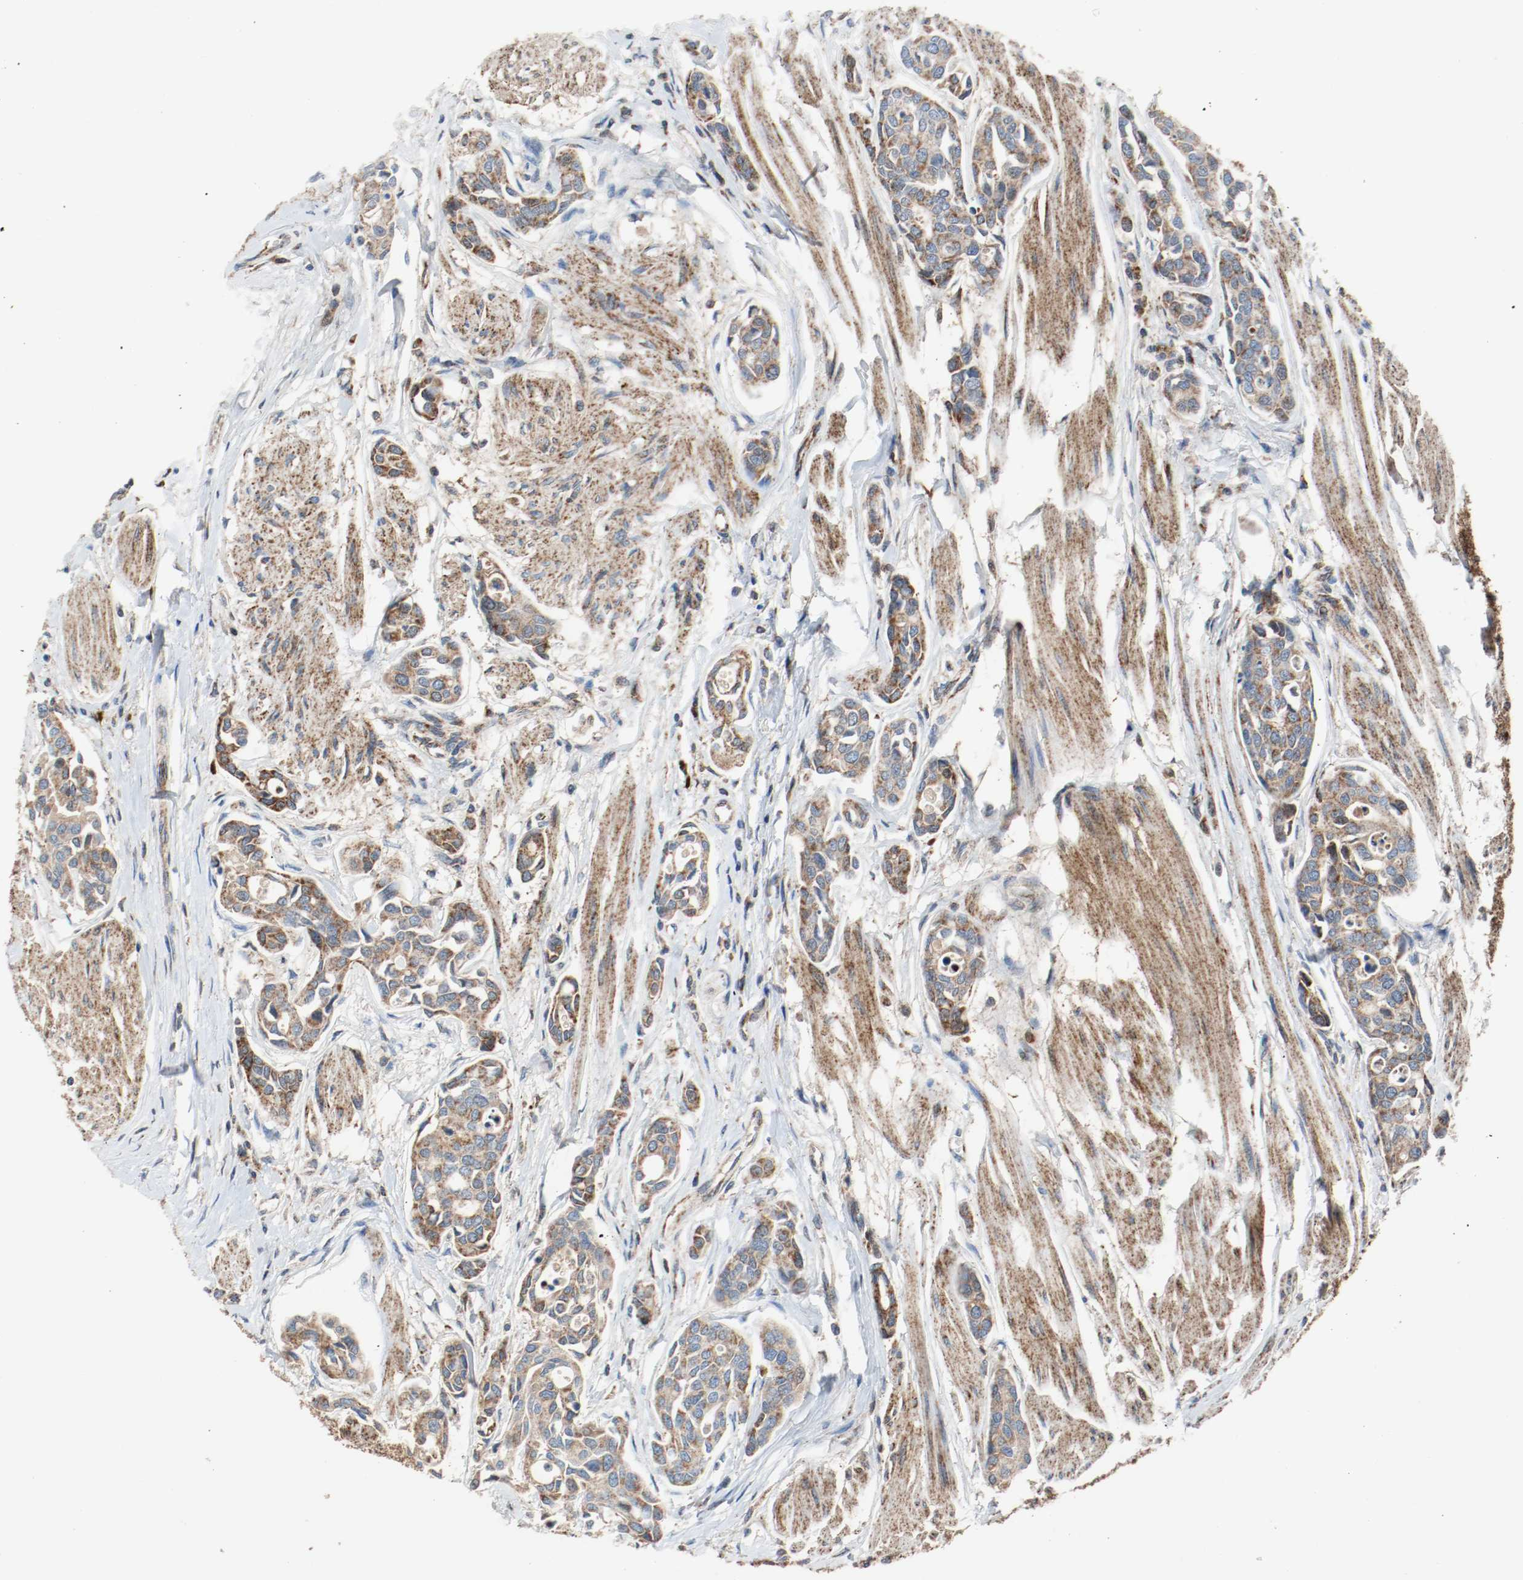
{"staining": {"intensity": "moderate", "quantity": ">75%", "location": "cytoplasmic/membranous"}, "tissue": "urothelial cancer", "cell_type": "Tumor cells", "image_type": "cancer", "snomed": [{"axis": "morphology", "description": "Urothelial carcinoma, High grade"}, {"axis": "topography", "description": "Urinary bladder"}], "caption": "Protein staining exhibits moderate cytoplasmic/membranous staining in about >75% of tumor cells in urothelial cancer.", "gene": "TXNRD1", "patient": {"sex": "male", "age": 78}}